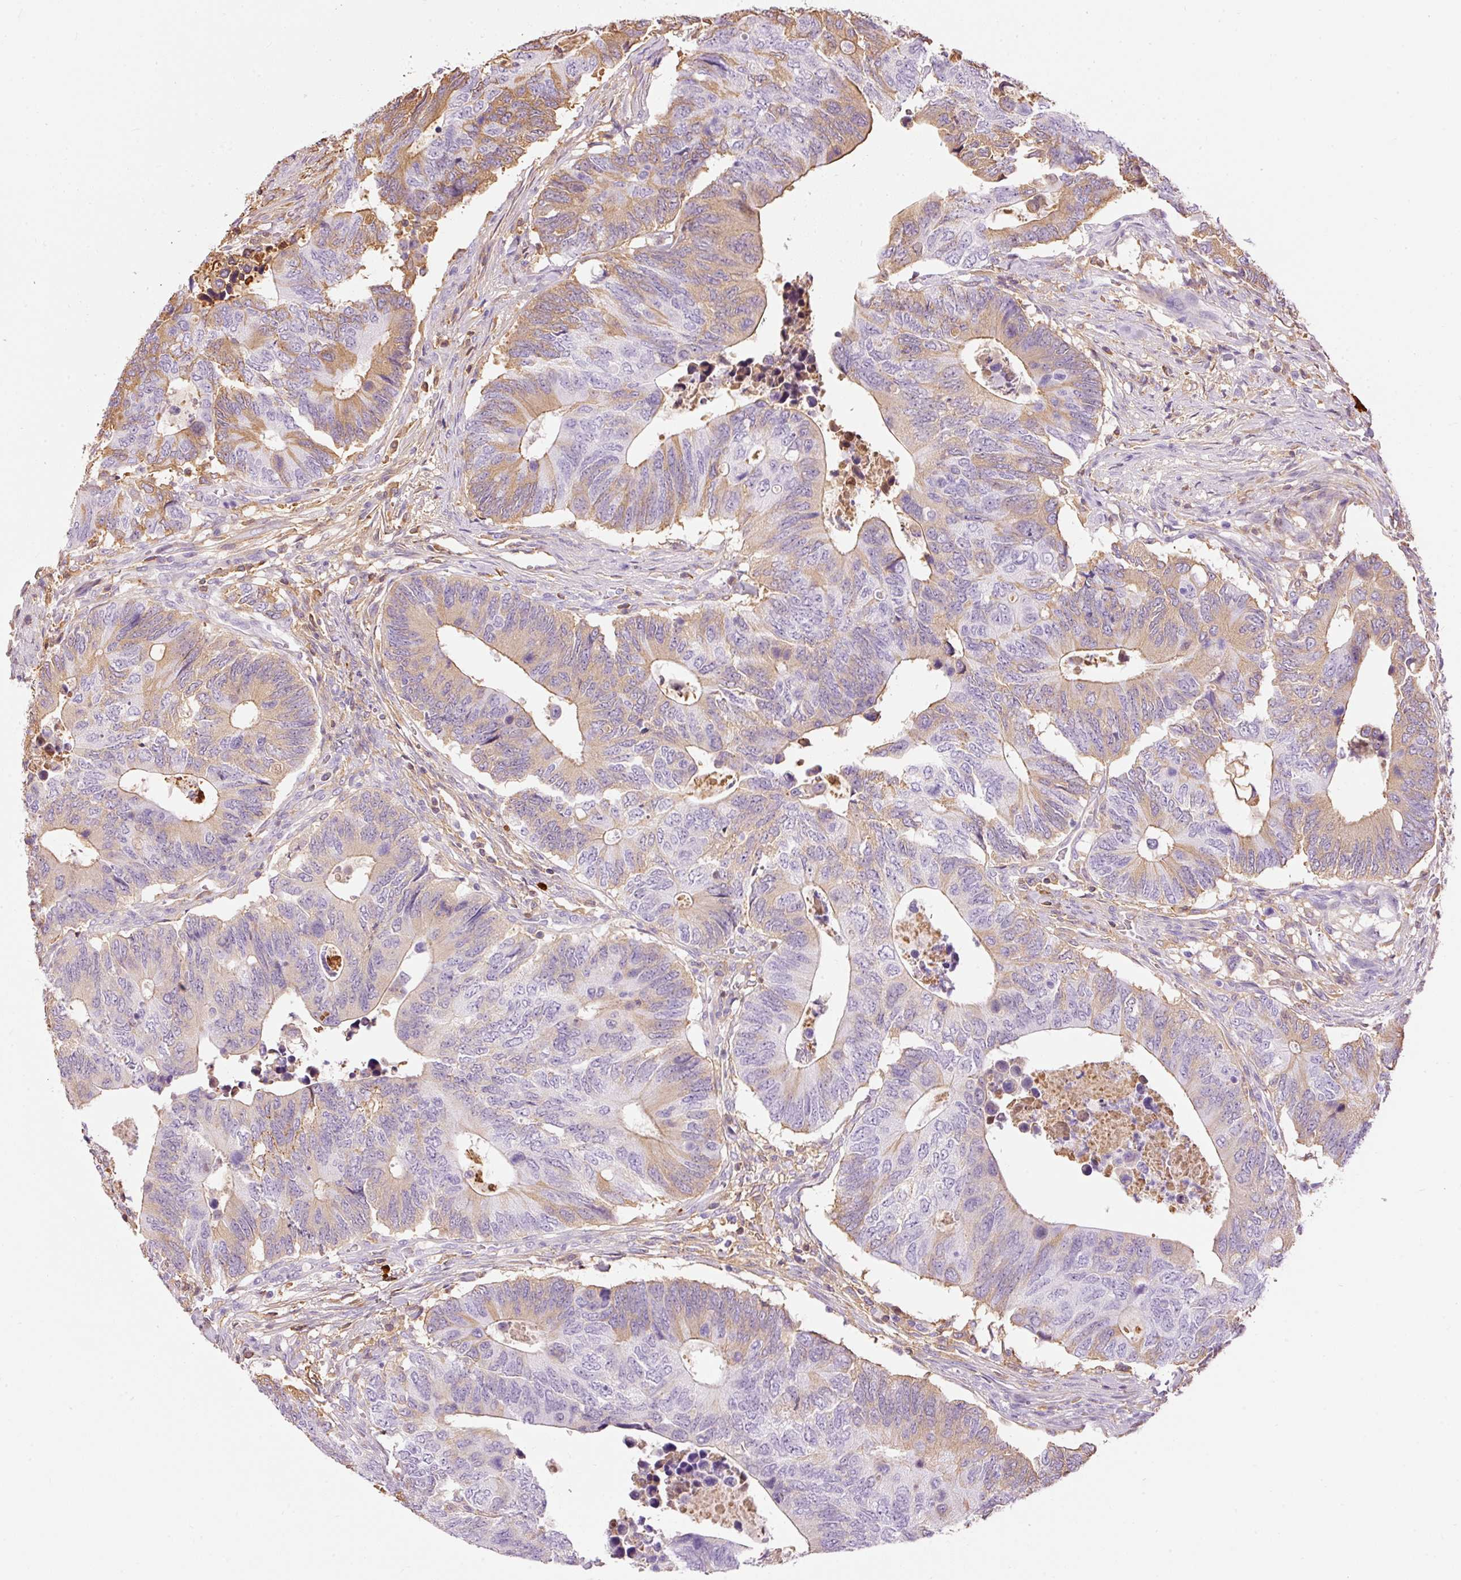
{"staining": {"intensity": "moderate", "quantity": "<25%", "location": "cytoplasmic/membranous"}, "tissue": "colorectal cancer", "cell_type": "Tumor cells", "image_type": "cancer", "snomed": [{"axis": "morphology", "description": "Adenocarcinoma, NOS"}, {"axis": "topography", "description": "Colon"}], "caption": "High-magnification brightfield microscopy of colorectal adenocarcinoma stained with DAB (3,3'-diaminobenzidine) (brown) and counterstained with hematoxylin (blue). tumor cells exhibit moderate cytoplasmic/membranous expression is present in about<25% of cells.", "gene": "PRPF38B", "patient": {"sex": "male", "age": 87}}